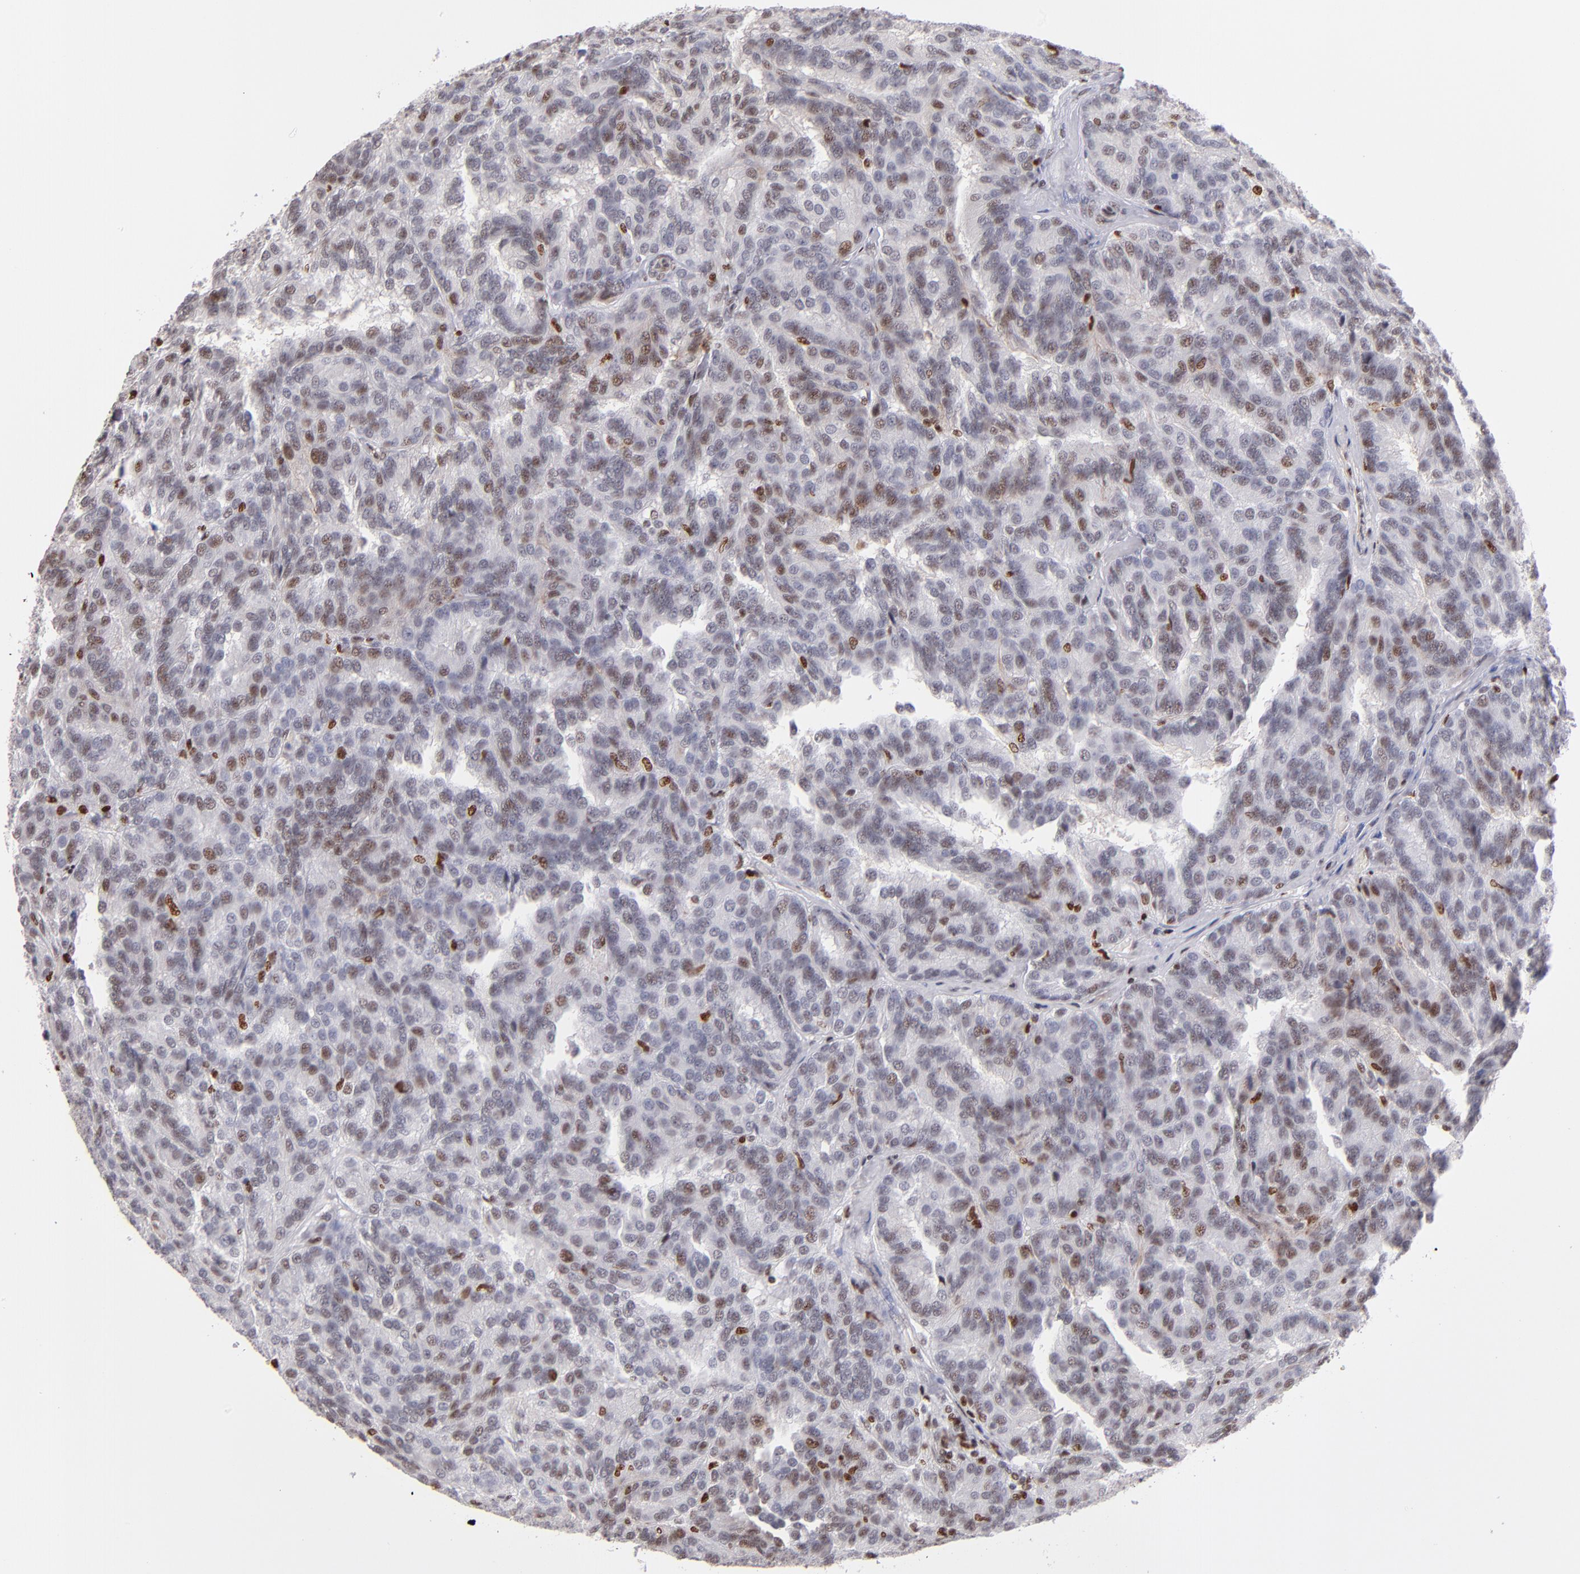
{"staining": {"intensity": "moderate", "quantity": "<25%", "location": "nuclear"}, "tissue": "renal cancer", "cell_type": "Tumor cells", "image_type": "cancer", "snomed": [{"axis": "morphology", "description": "Adenocarcinoma, NOS"}, {"axis": "topography", "description": "Kidney"}], "caption": "Human renal adenocarcinoma stained with a protein marker displays moderate staining in tumor cells.", "gene": "POLA1", "patient": {"sex": "male", "age": 46}}